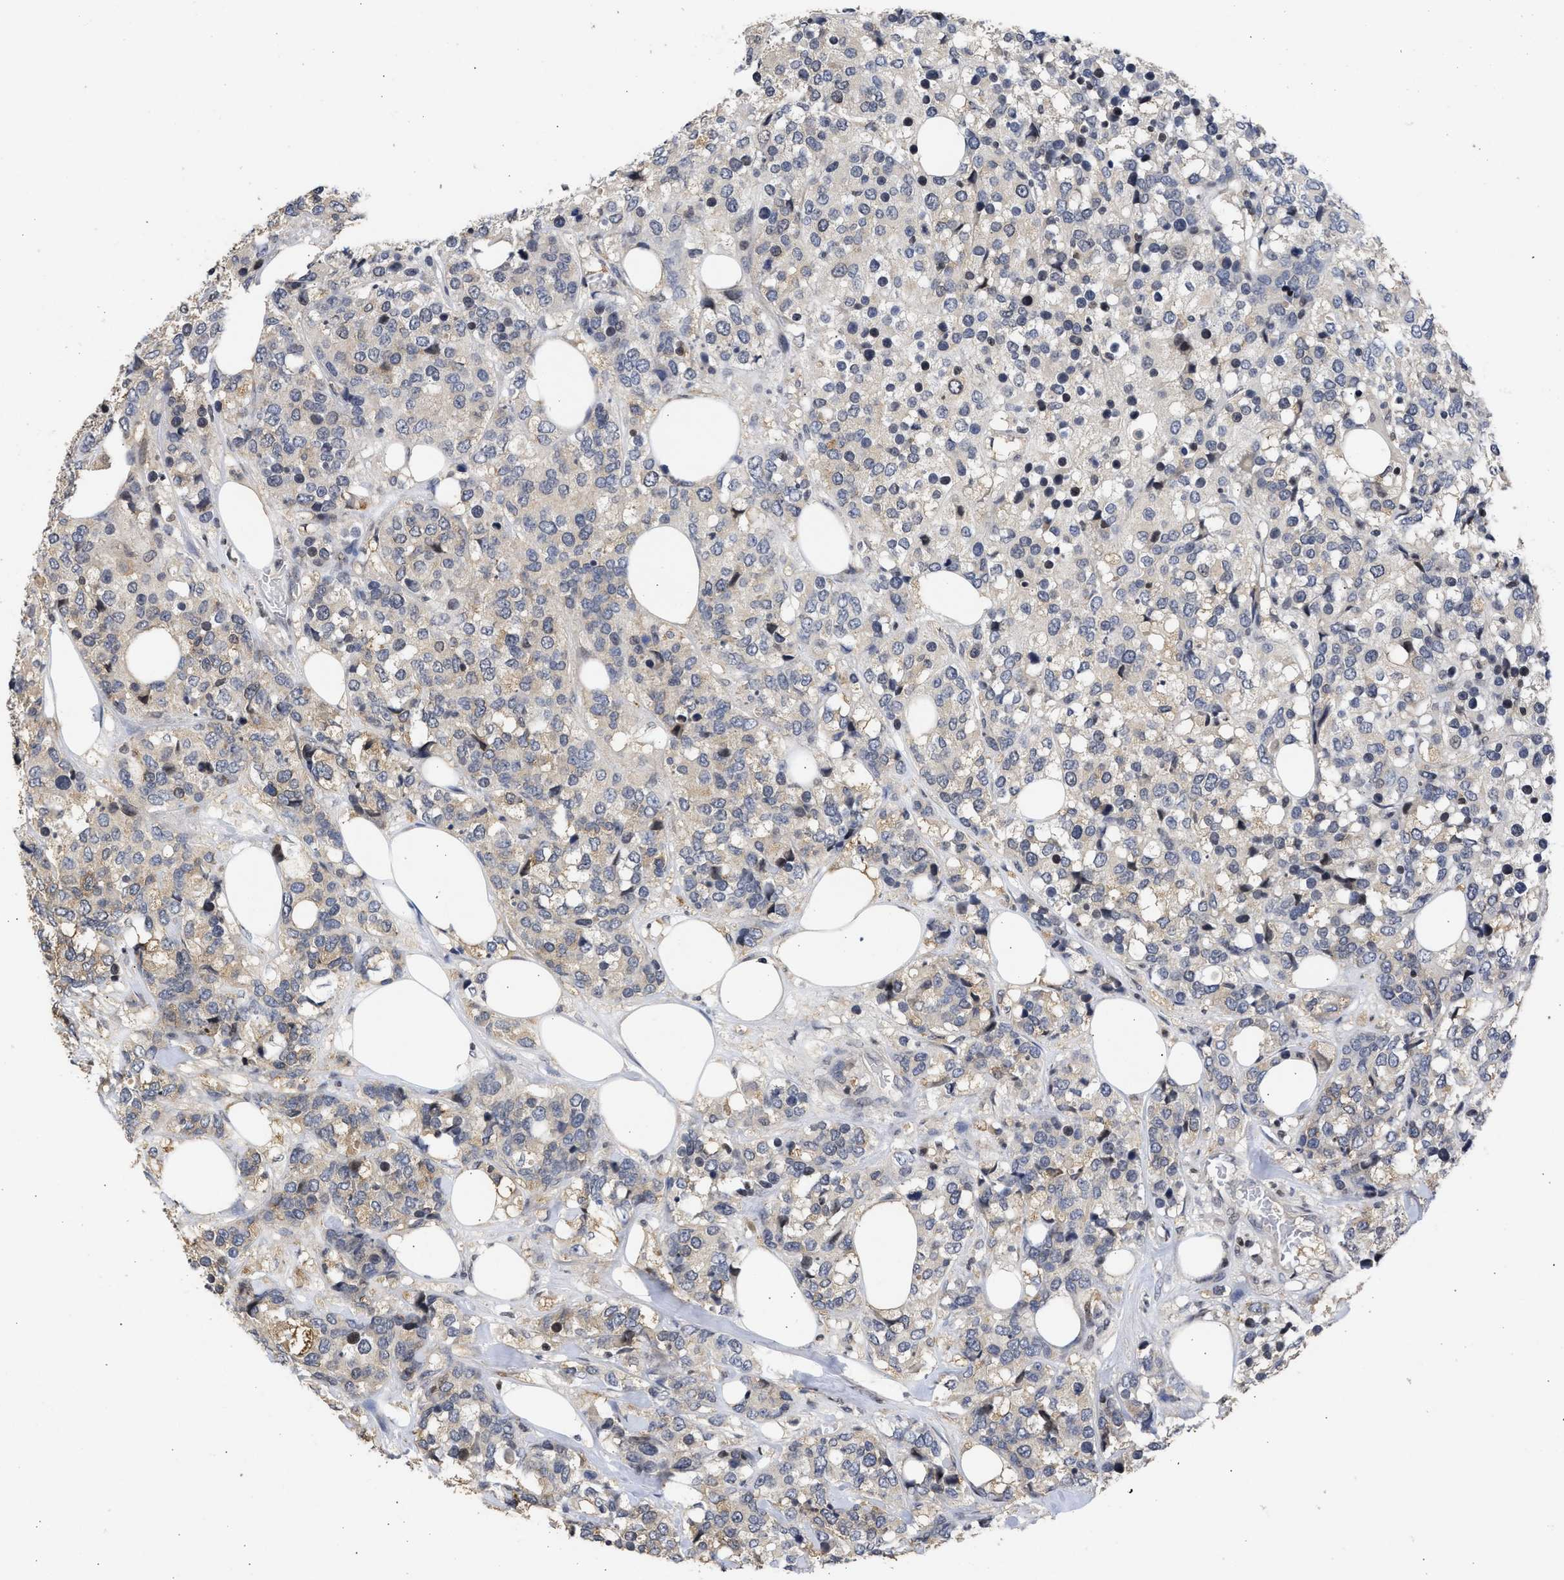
{"staining": {"intensity": "weak", "quantity": "25%-75%", "location": "cytoplasmic/membranous"}, "tissue": "breast cancer", "cell_type": "Tumor cells", "image_type": "cancer", "snomed": [{"axis": "morphology", "description": "Lobular carcinoma"}, {"axis": "topography", "description": "Breast"}], "caption": "Human lobular carcinoma (breast) stained with a brown dye reveals weak cytoplasmic/membranous positive expression in about 25%-75% of tumor cells.", "gene": "ENSG00000142539", "patient": {"sex": "female", "age": 59}}